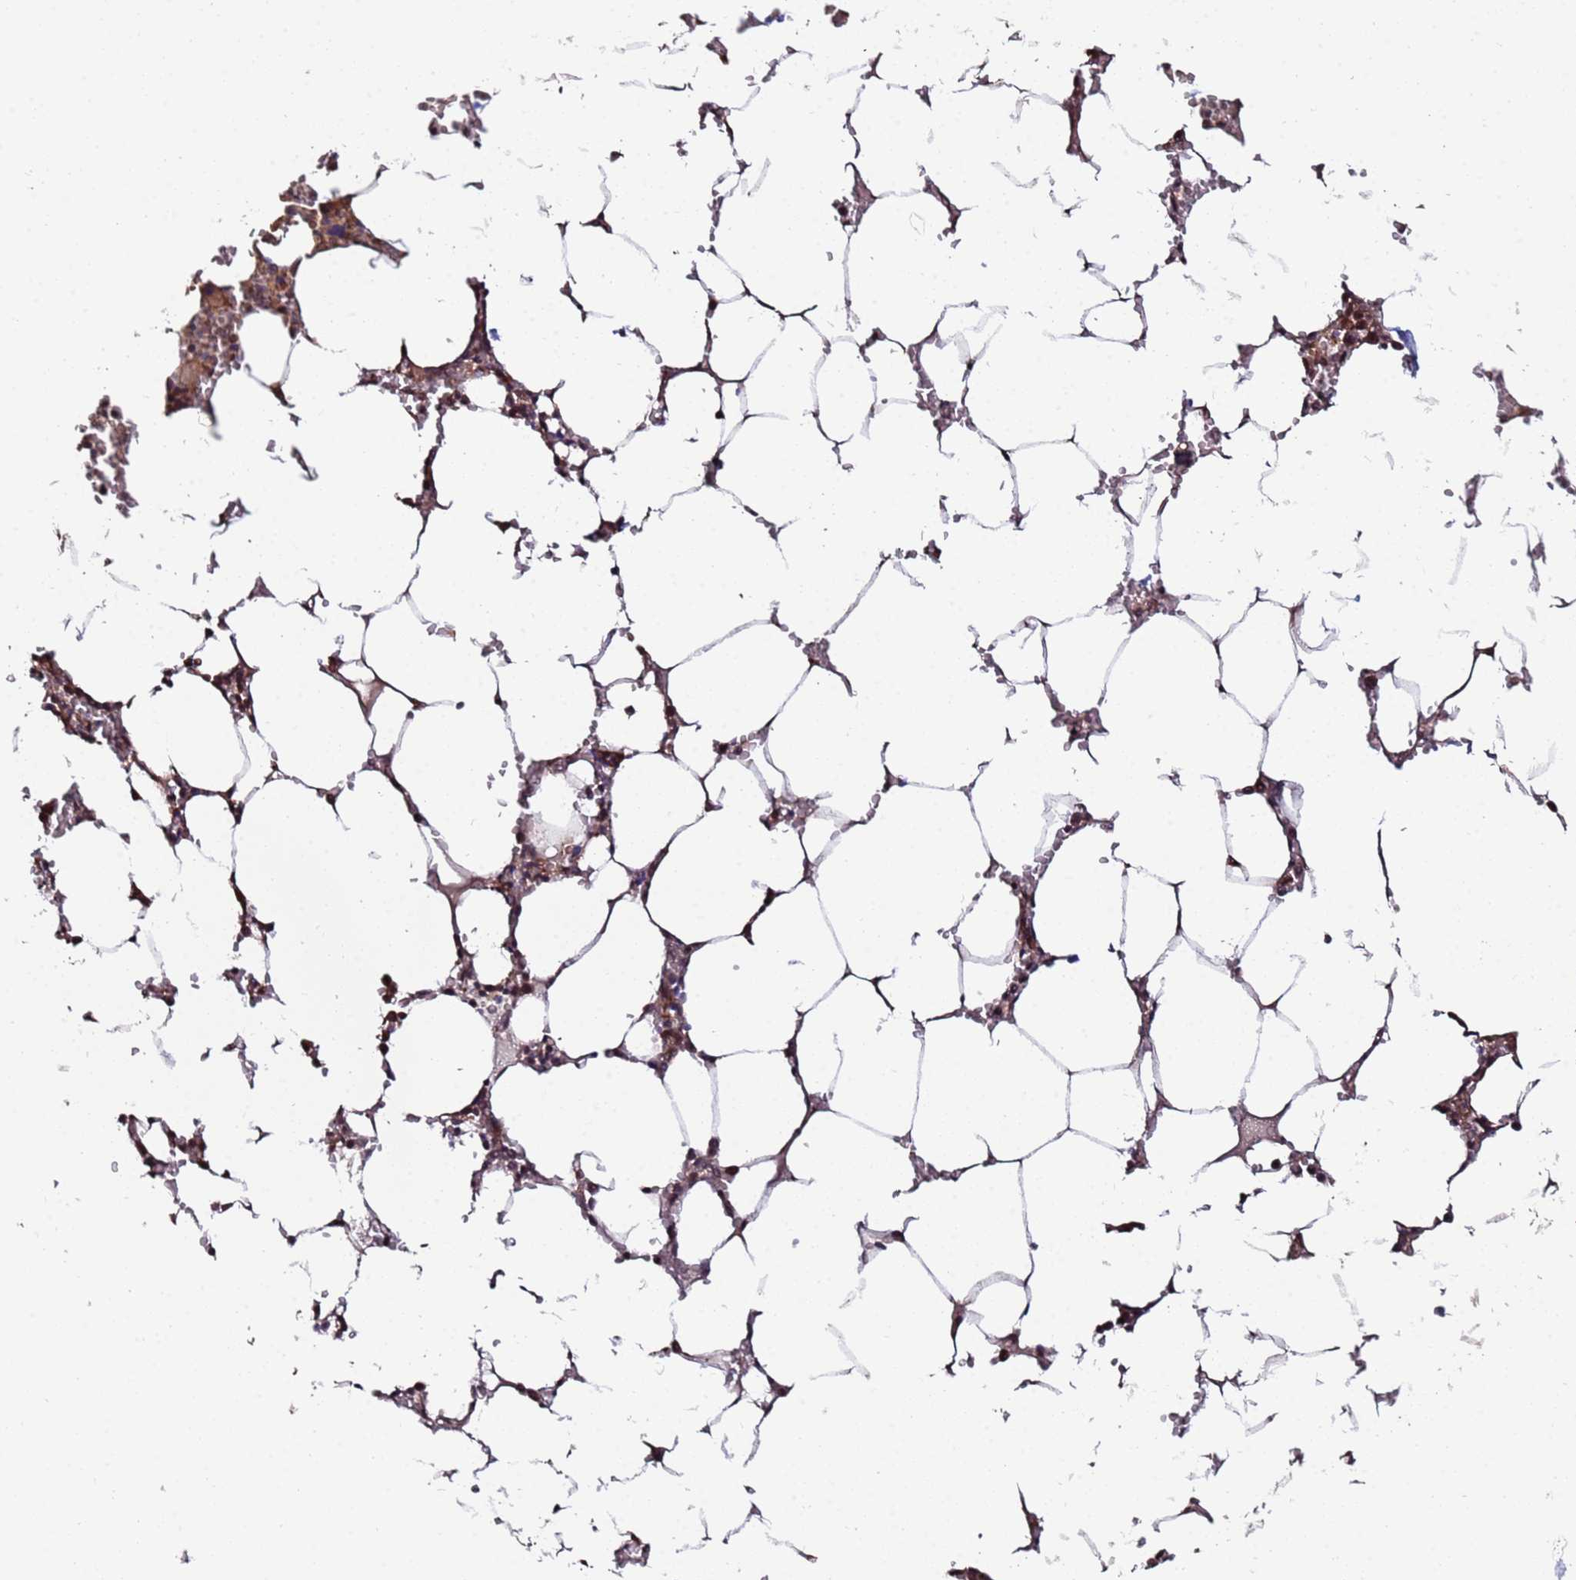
{"staining": {"intensity": "moderate", "quantity": "<25%", "location": "cytoplasmic/membranous"}, "tissue": "bone marrow", "cell_type": "Hematopoietic cells", "image_type": "normal", "snomed": [{"axis": "morphology", "description": "Normal tissue, NOS"}, {"axis": "topography", "description": "Bone marrow"}], "caption": "This histopathology image exhibits benign bone marrow stained with immunohistochemistry (IHC) to label a protein in brown. The cytoplasmic/membranous of hematopoietic cells show moderate positivity for the protein. Nuclei are counter-stained blue.", "gene": "CLHC1", "patient": {"sex": "male", "age": 70}}